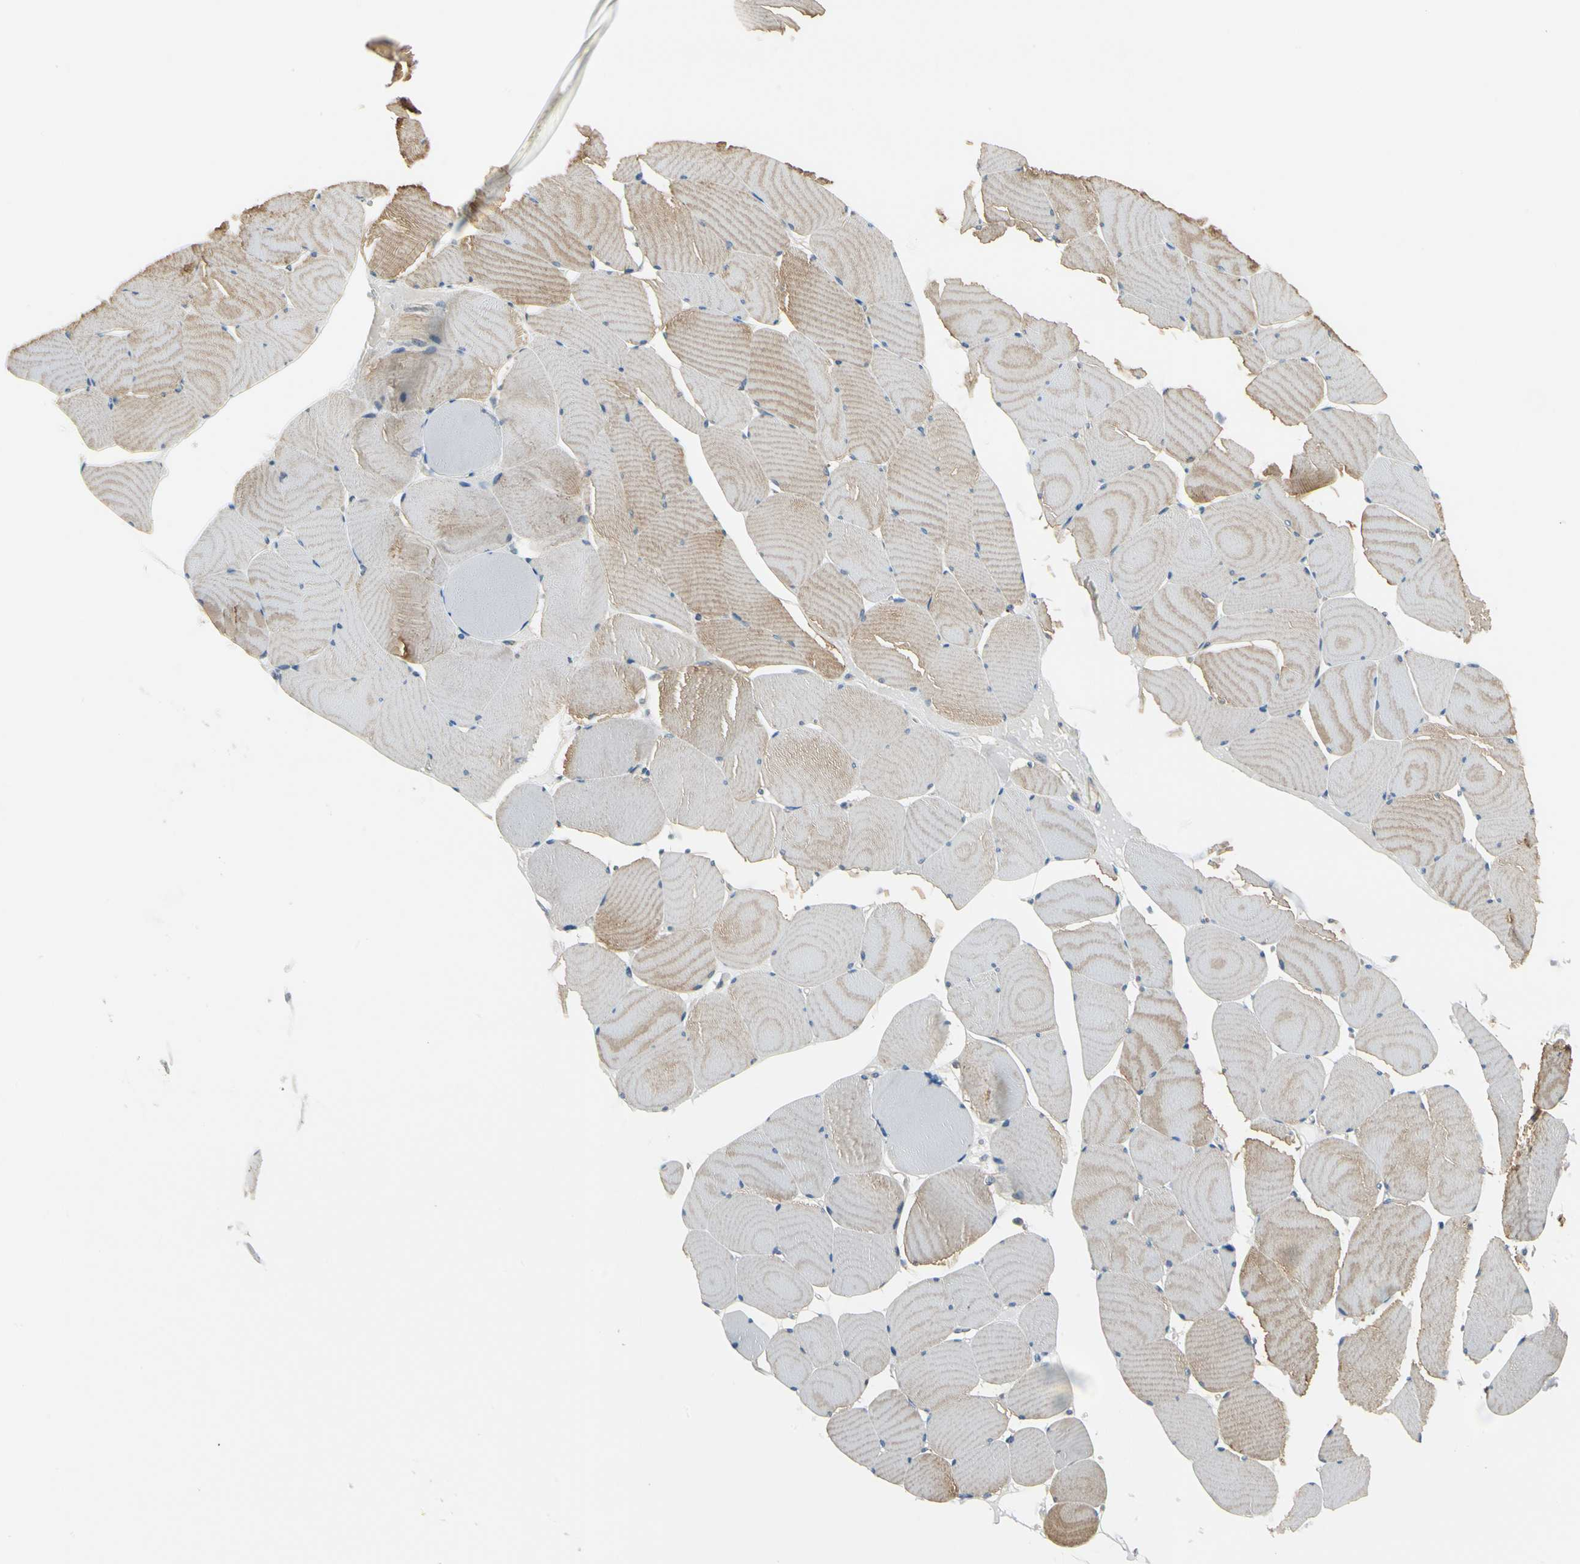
{"staining": {"intensity": "moderate", "quantity": "25%-75%", "location": "cytoplasmic/membranous"}, "tissue": "skeletal muscle", "cell_type": "Myocytes", "image_type": "normal", "snomed": [{"axis": "morphology", "description": "Normal tissue, NOS"}, {"axis": "topography", "description": "Skeletal muscle"}, {"axis": "topography", "description": "Salivary gland"}], "caption": "DAB immunohistochemical staining of benign skeletal muscle demonstrates moderate cytoplasmic/membranous protein staining in about 25%-75% of myocytes. (DAB (3,3'-diaminobenzidine) IHC, brown staining for protein, blue staining for nuclei).", "gene": "EPHB3", "patient": {"sex": "male", "age": 62}}